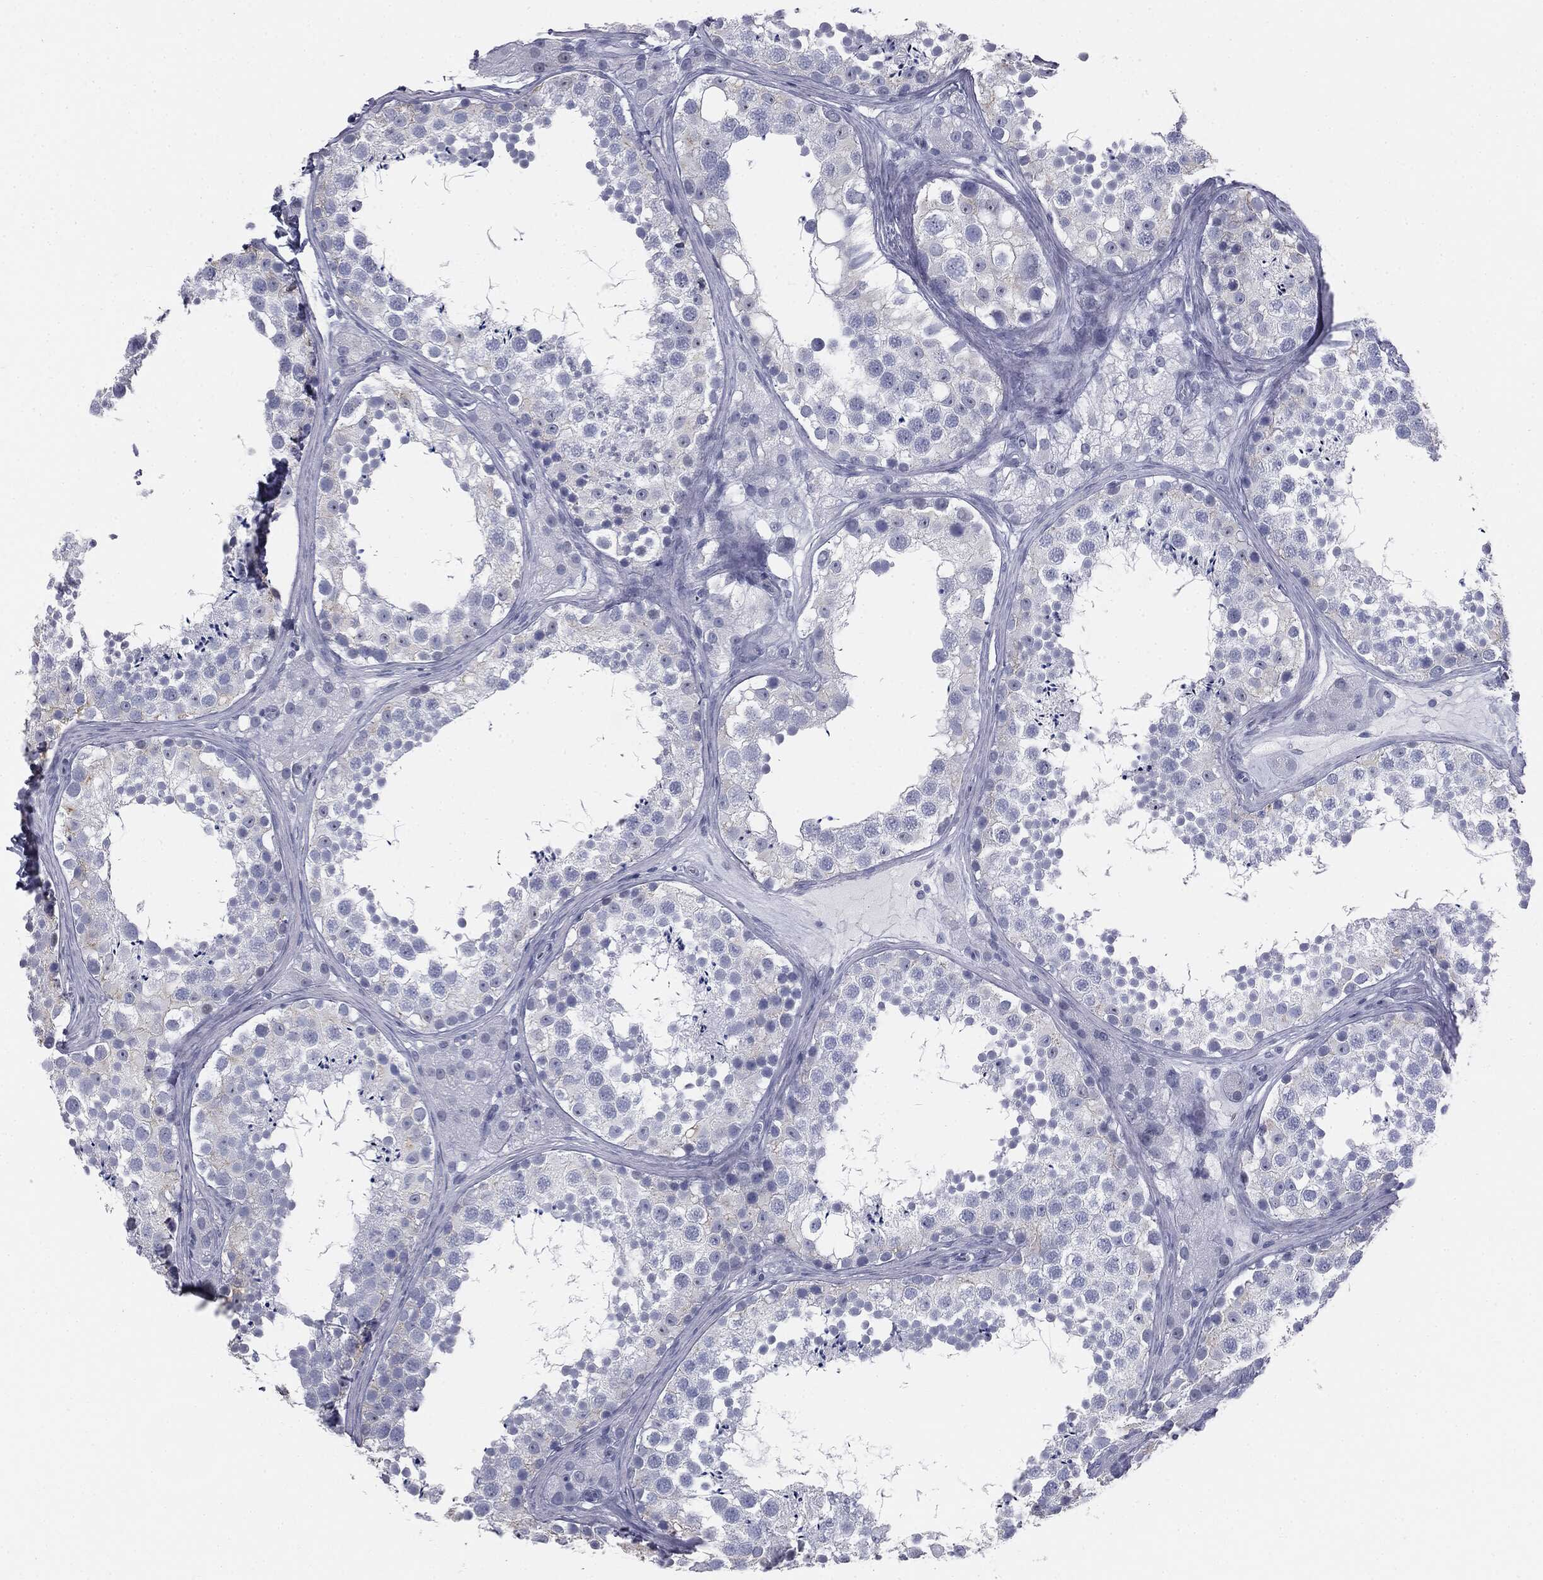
{"staining": {"intensity": "negative", "quantity": "none", "location": "none"}, "tissue": "testis", "cell_type": "Cells in seminiferous ducts", "image_type": "normal", "snomed": [{"axis": "morphology", "description": "Normal tissue, NOS"}, {"axis": "topography", "description": "Testis"}], "caption": "Immunohistochemistry (IHC) of unremarkable human testis demonstrates no expression in cells in seminiferous ducts.", "gene": "TPO", "patient": {"sex": "male", "age": 41}}